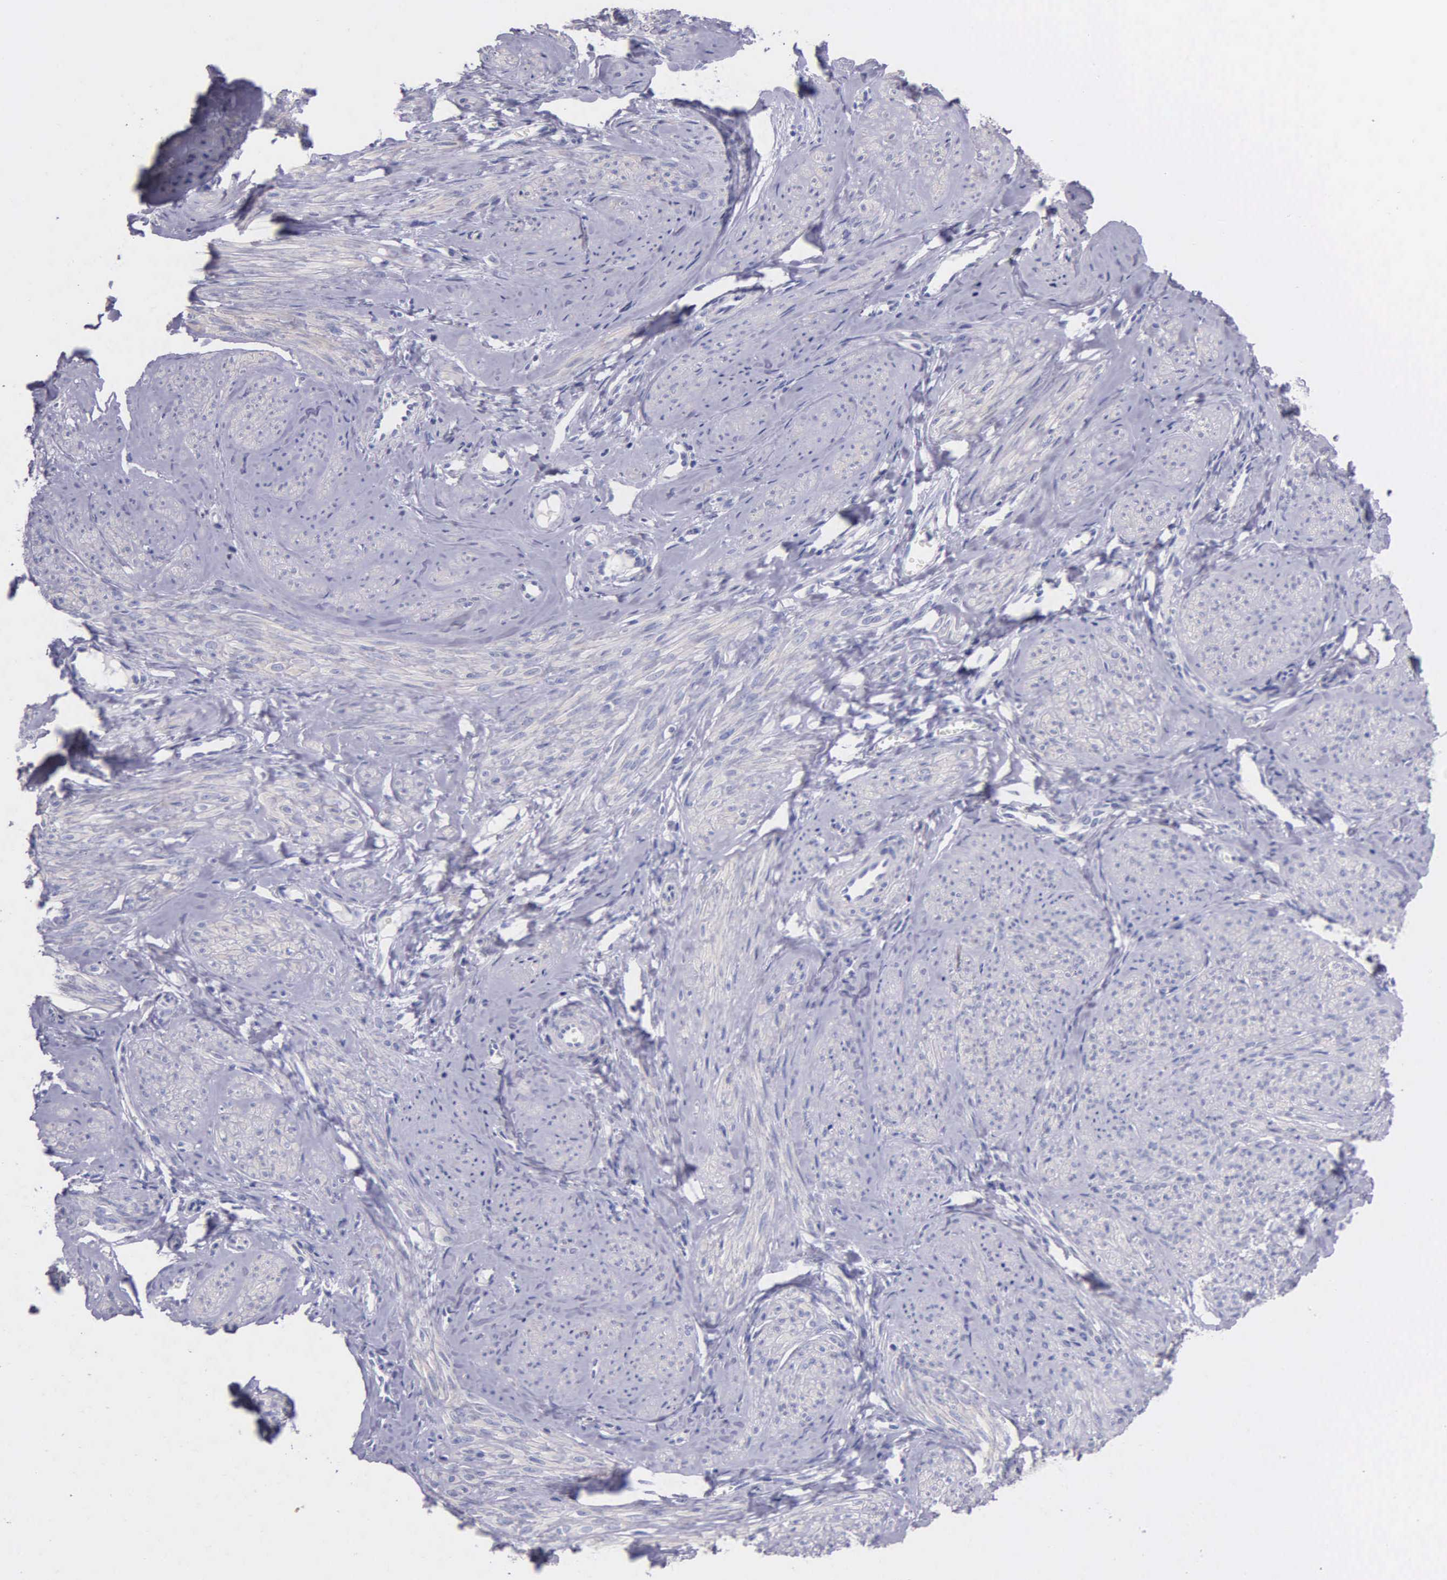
{"staining": {"intensity": "negative", "quantity": "none", "location": "none"}, "tissue": "smooth muscle", "cell_type": "Smooth muscle cells", "image_type": "normal", "snomed": [{"axis": "morphology", "description": "Normal tissue, NOS"}, {"axis": "topography", "description": "Uterus"}], "caption": "DAB (3,3'-diaminobenzidine) immunohistochemical staining of normal human smooth muscle demonstrates no significant expression in smooth muscle cells.", "gene": "GSTT2B", "patient": {"sex": "female", "age": 45}}